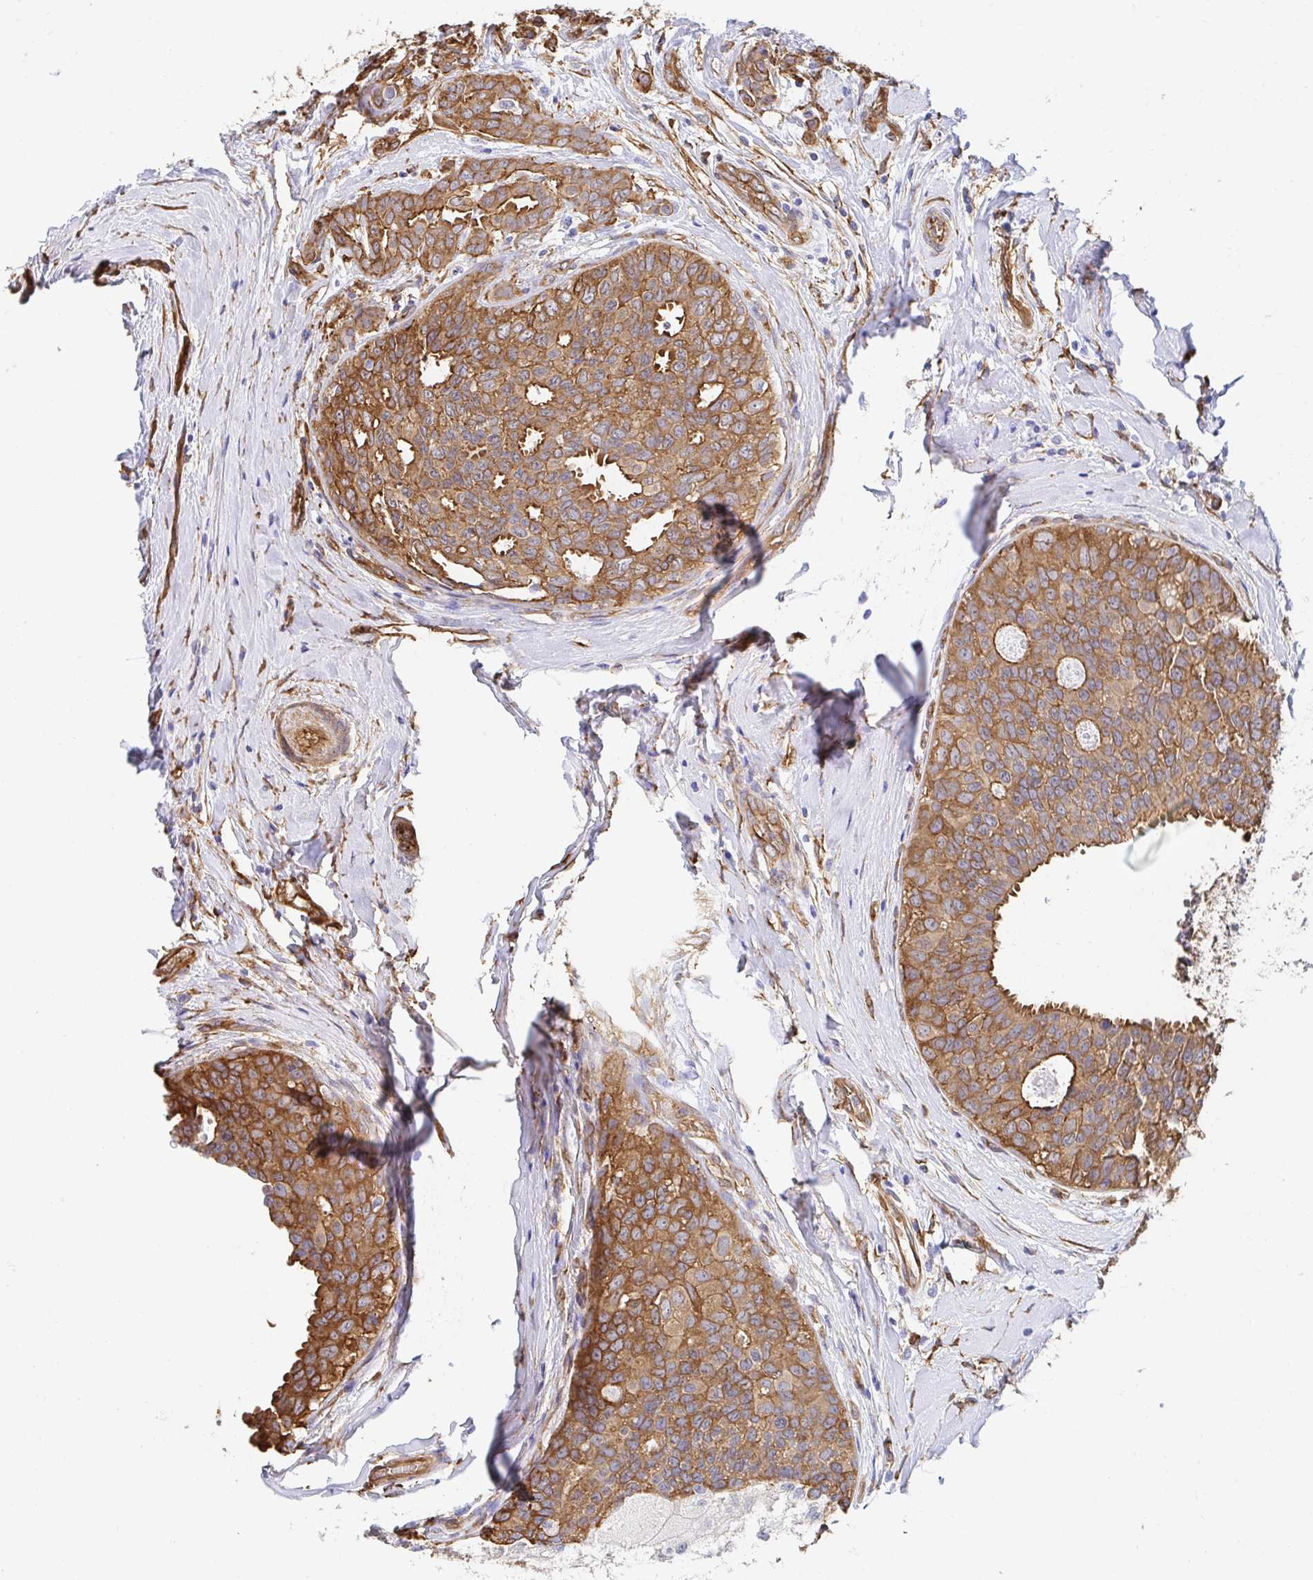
{"staining": {"intensity": "moderate", "quantity": ">75%", "location": "cytoplasmic/membranous"}, "tissue": "breast cancer", "cell_type": "Tumor cells", "image_type": "cancer", "snomed": [{"axis": "morphology", "description": "Duct carcinoma"}, {"axis": "topography", "description": "Breast"}], "caption": "Immunohistochemistry staining of breast cancer (infiltrating ductal carcinoma), which exhibits medium levels of moderate cytoplasmic/membranous expression in about >75% of tumor cells indicating moderate cytoplasmic/membranous protein staining. The staining was performed using DAB (brown) for protein detection and nuclei were counterstained in hematoxylin (blue).", "gene": "CTTN", "patient": {"sex": "female", "age": 45}}